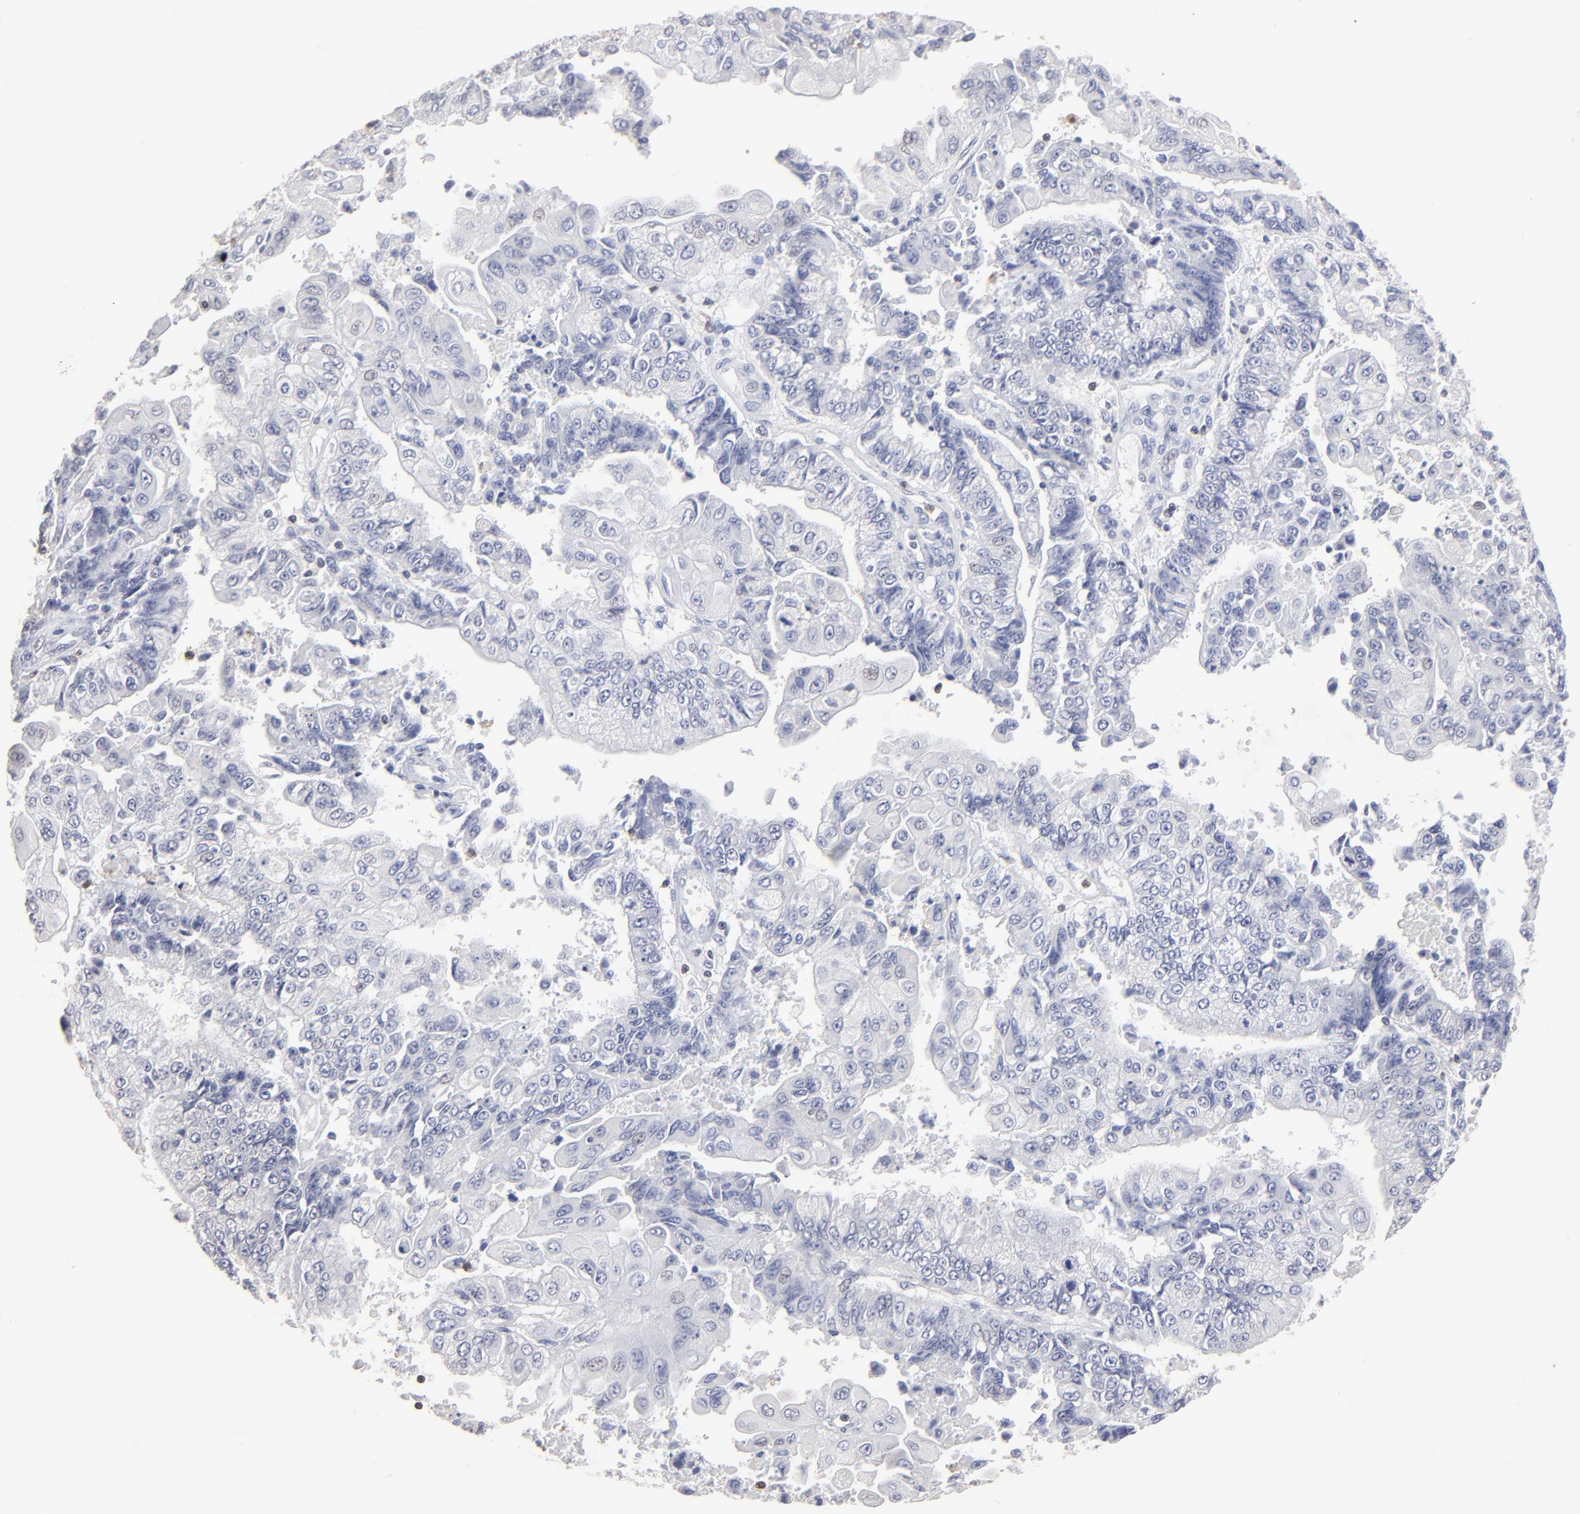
{"staining": {"intensity": "negative", "quantity": "none", "location": "none"}, "tissue": "endometrial cancer", "cell_type": "Tumor cells", "image_type": "cancer", "snomed": [{"axis": "morphology", "description": "Adenocarcinoma, NOS"}, {"axis": "topography", "description": "Endometrium"}], "caption": "The micrograph exhibits no staining of tumor cells in endometrial adenocarcinoma.", "gene": "TBXT", "patient": {"sex": "female", "age": 75}}